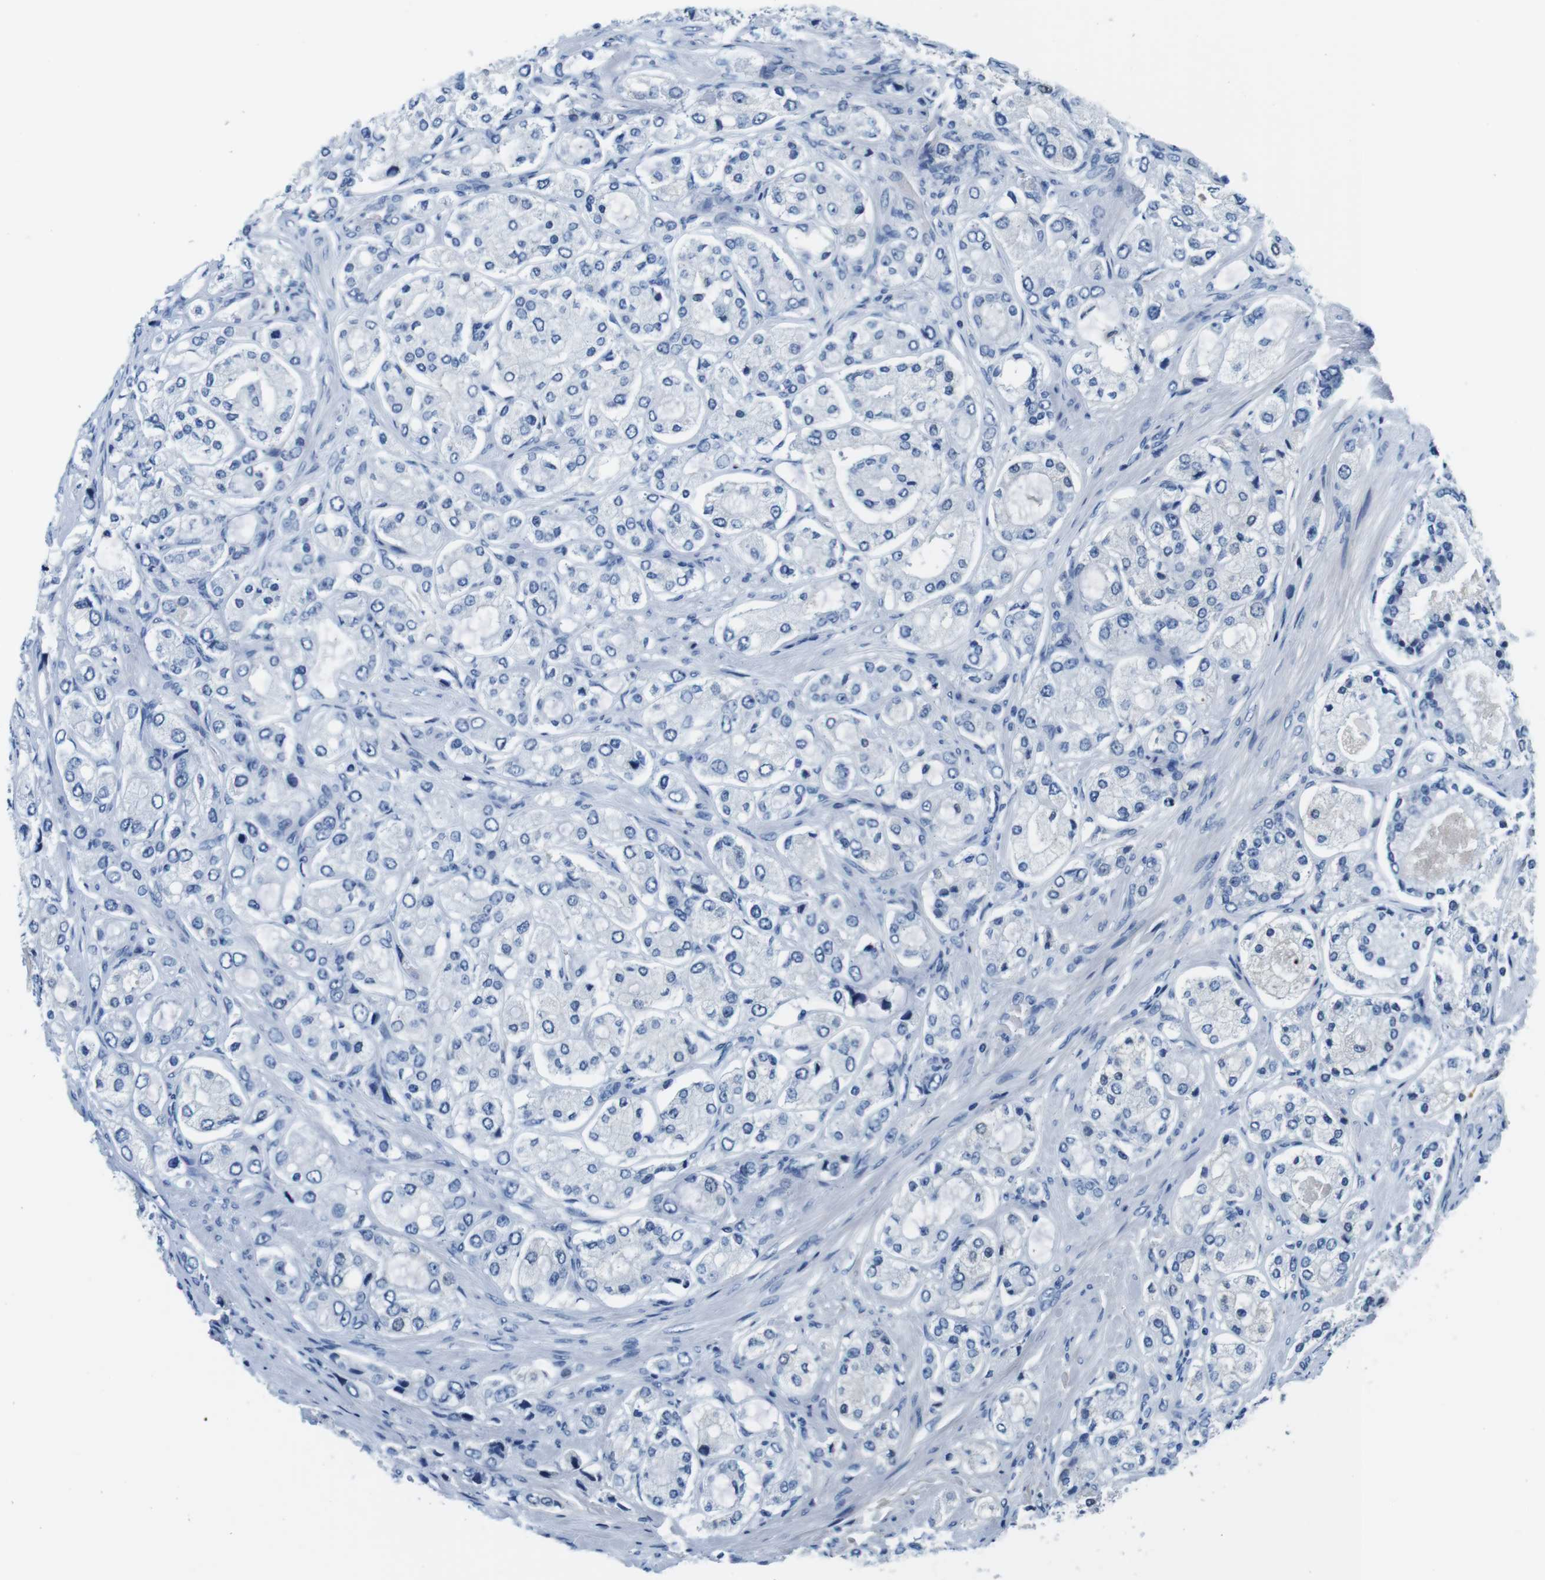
{"staining": {"intensity": "negative", "quantity": "none", "location": "none"}, "tissue": "prostate cancer", "cell_type": "Tumor cells", "image_type": "cancer", "snomed": [{"axis": "morphology", "description": "Adenocarcinoma, High grade"}, {"axis": "topography", "description": "Prostate"}], "caption": "A high-resolution image shows immunohistochemistry staining of prostate cancer (adenocarcinoma (high-grade)), which displays no significant positivity in tumor cells.", "gene": "IGKC", "patient": {"sex": "male", "age": 65}}